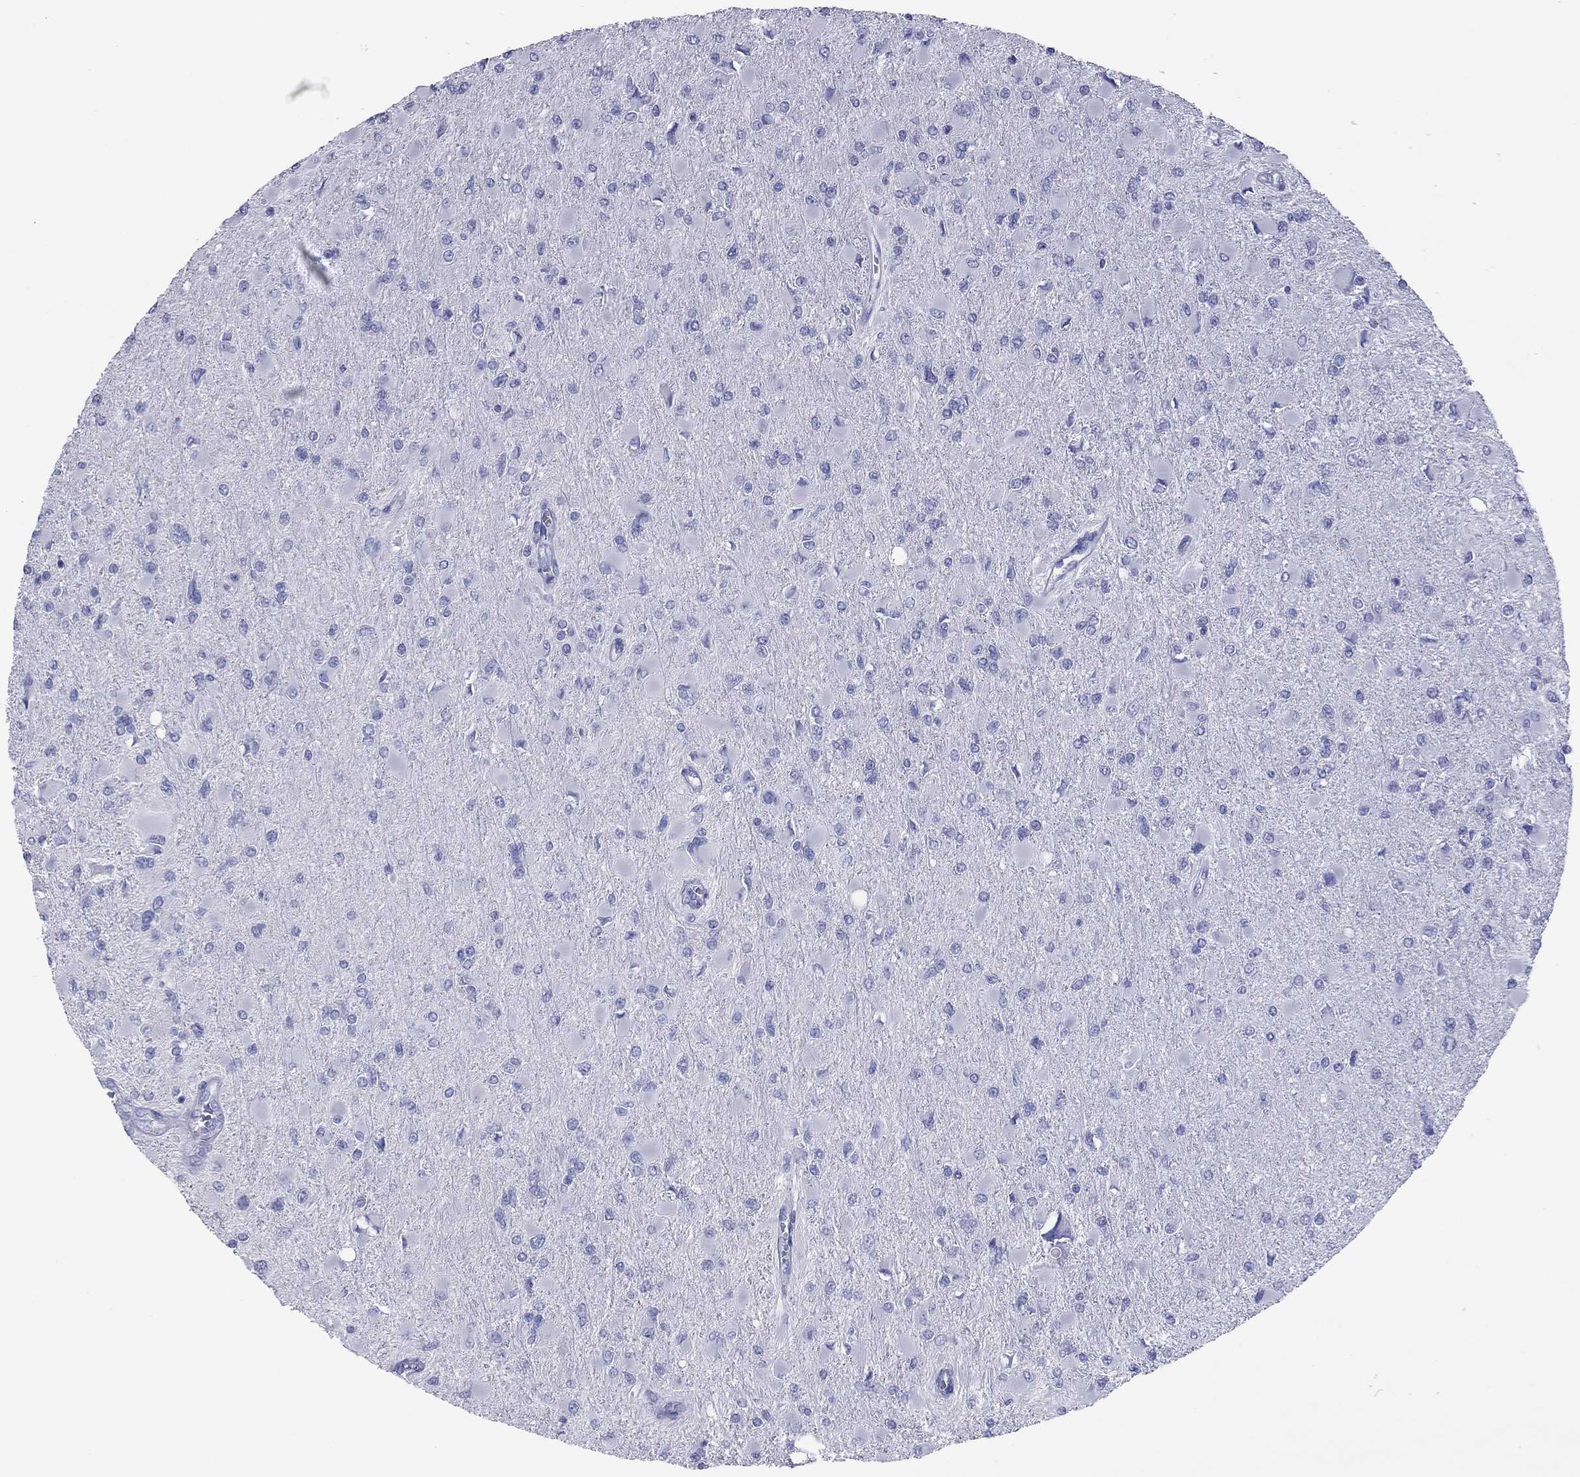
{"staining": {"intensity": "negative", "quantity": "none", "location": "none"}, "tissue": "glioma", "cell_type": "Tumor cells", "image_type": "cancer", "snomed": [{"axis": "morphology", "description": "Glioma, malignant, High grade"}, {"axis": "topography", "description": "Cerebral cortex"}], "caption": "There is no significant expression in tumor cells of glioma.", "gene": "ACTL7B", "patient": {"sex": "female", "age": 36}}